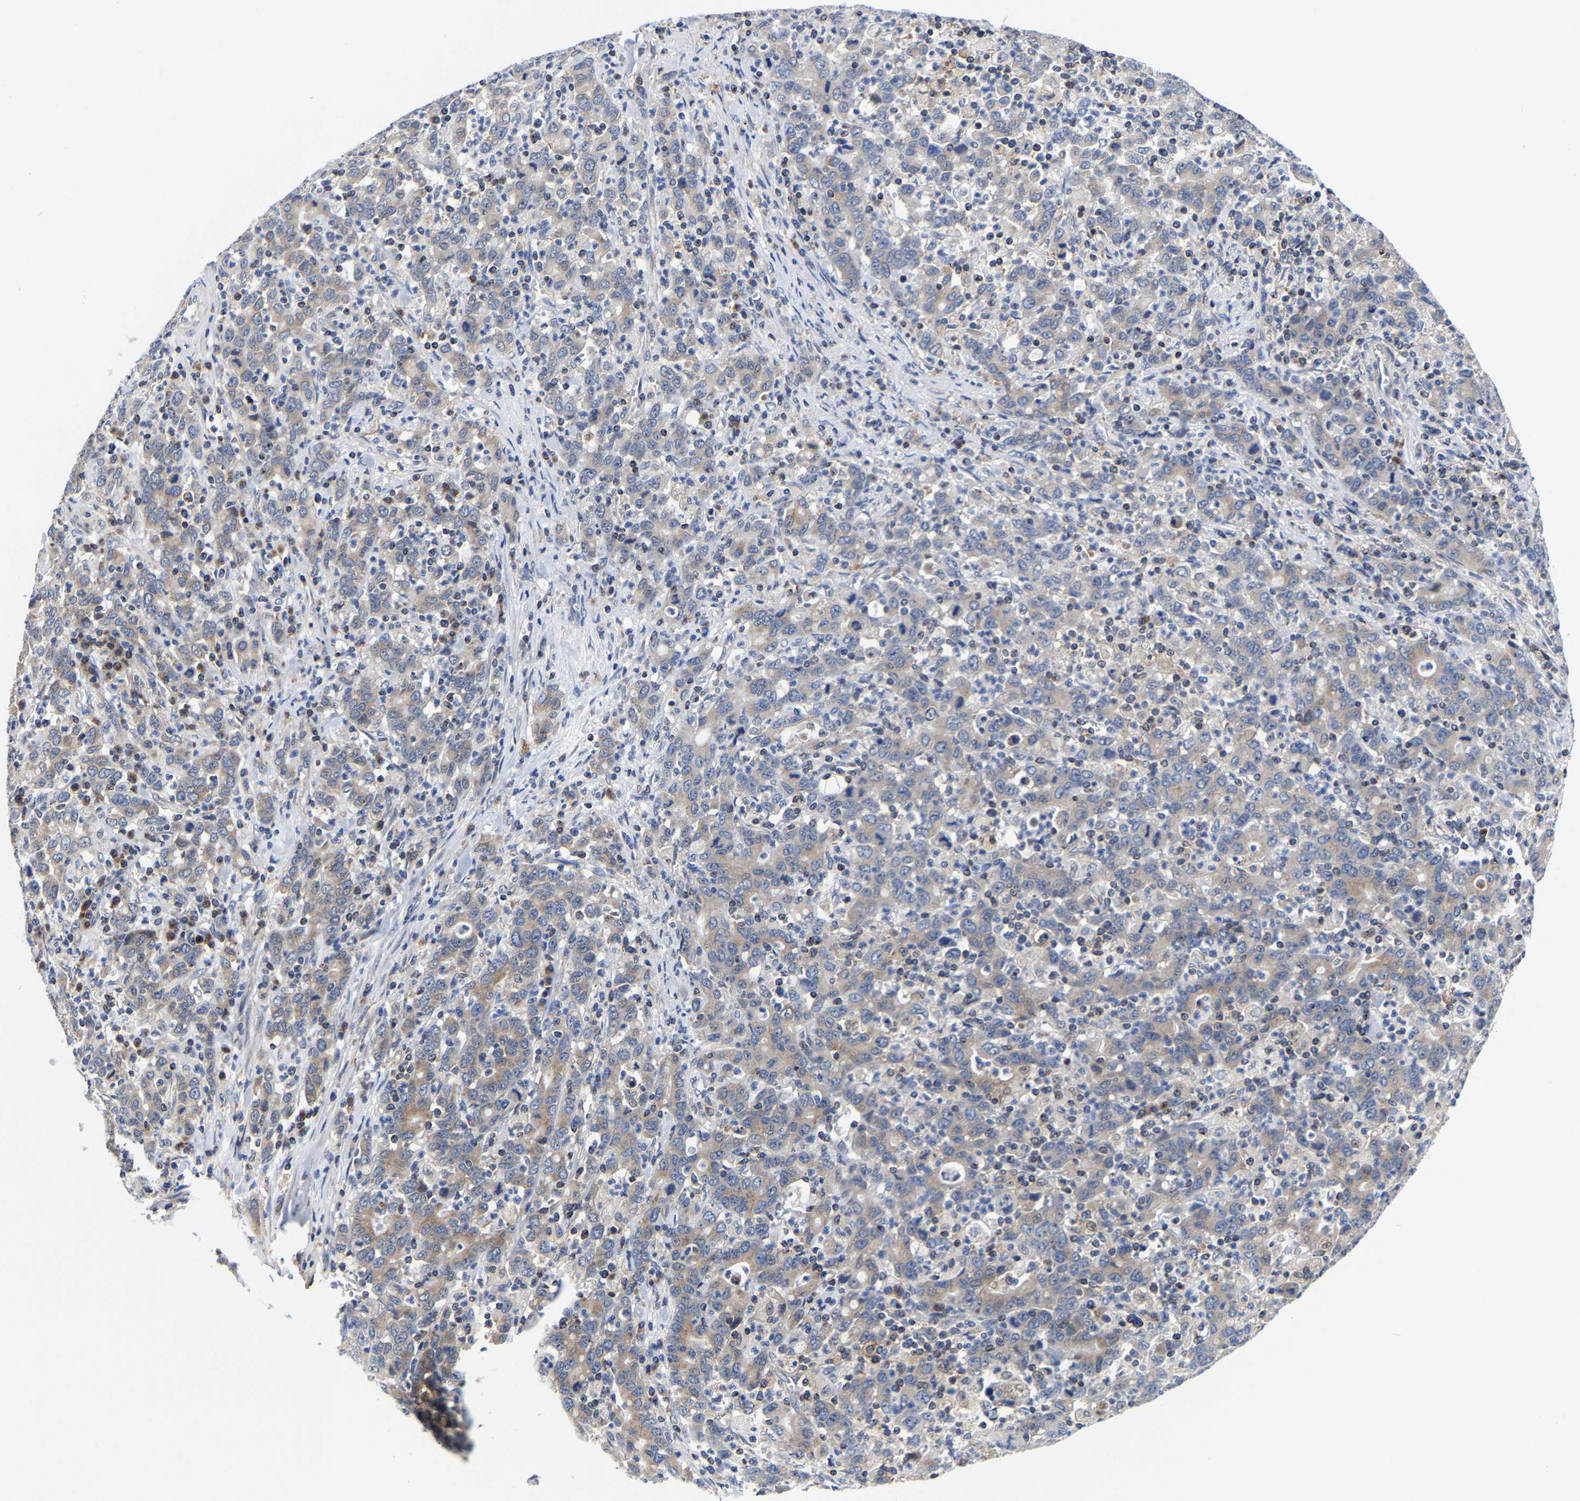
{"staining": {"intensity": "weak", "quantity": "<25%", "location": "cytoplasmic/membranous"}, "tissue": "stomach cancer", "cell_type": "Tumor cells", "image_type": "cancer", "snomed": [{"axis": "morphology", "description": "Adenocarcinoma, NOS"}, {"axis": "topography", "description": "Stomach, upper"}], "caption": "DAB immunohistochemical staining of human stomach cancer (adenocarcinoma) exhibits no significant expression in tumor cells.", "gene": "PFKFB3", "patient": {"sex": "male", "age": 69}}